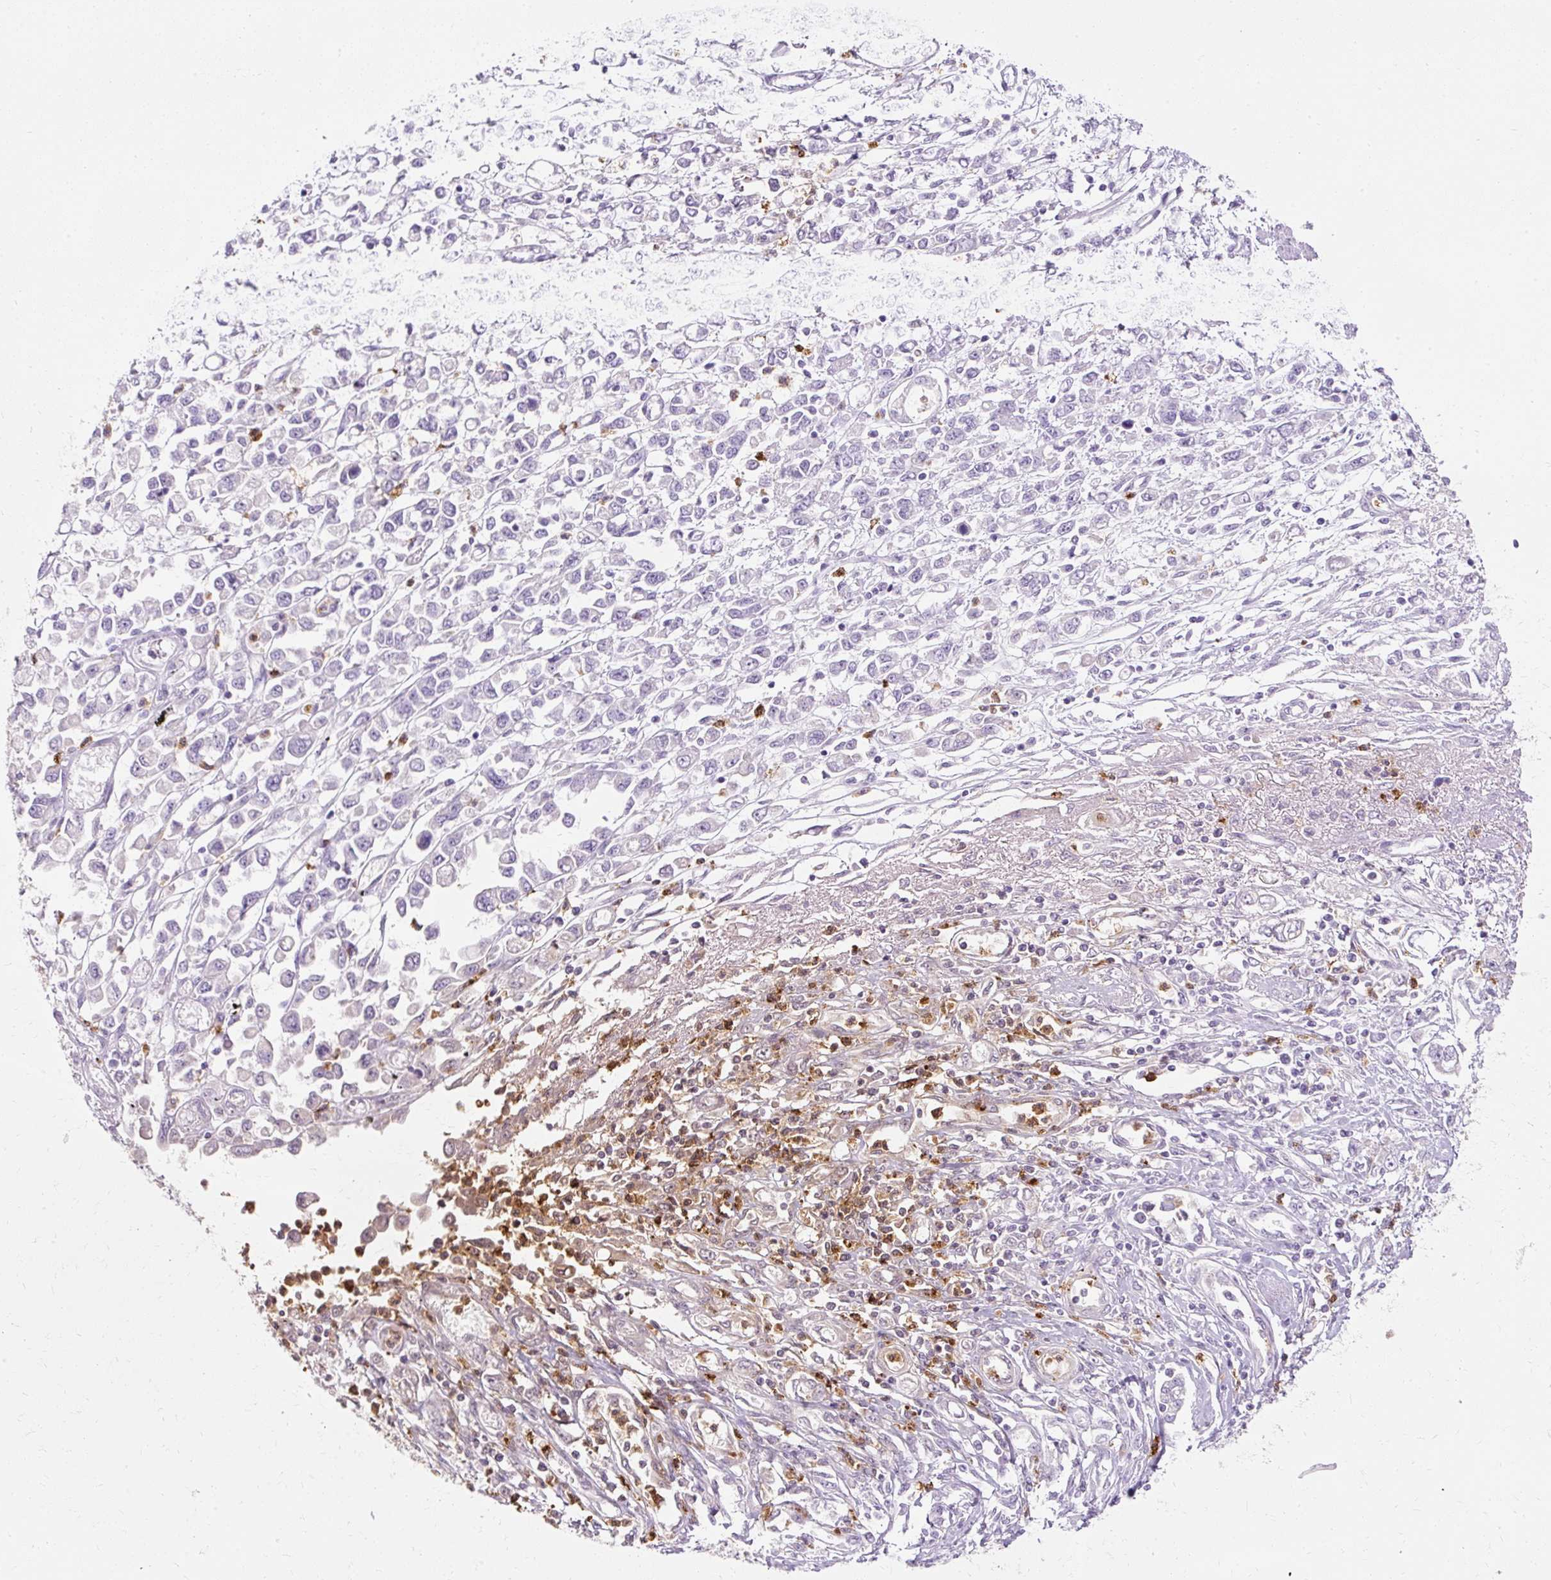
{"staining": {"intensity": "negative", "quantity": "none", "location": "none"}, "tissue": "stomach cancer", "cell_type": "Tumor cells", "image_type": "cancer", "snomed": [{"axis": "morphology", "description": "Adenocarcinoma, NOS"}, {"axis": "topography", "description": "Stomach"}], "caption": "Tumor cells are negative for protein expression in human stomach adenocarcinoma. The staining is performed using DAB brown chromogen with nuclei counter-stained in using hematoxylin.", "gene": "DEFA1", "patient": {"sex": "female", "age": 76}}